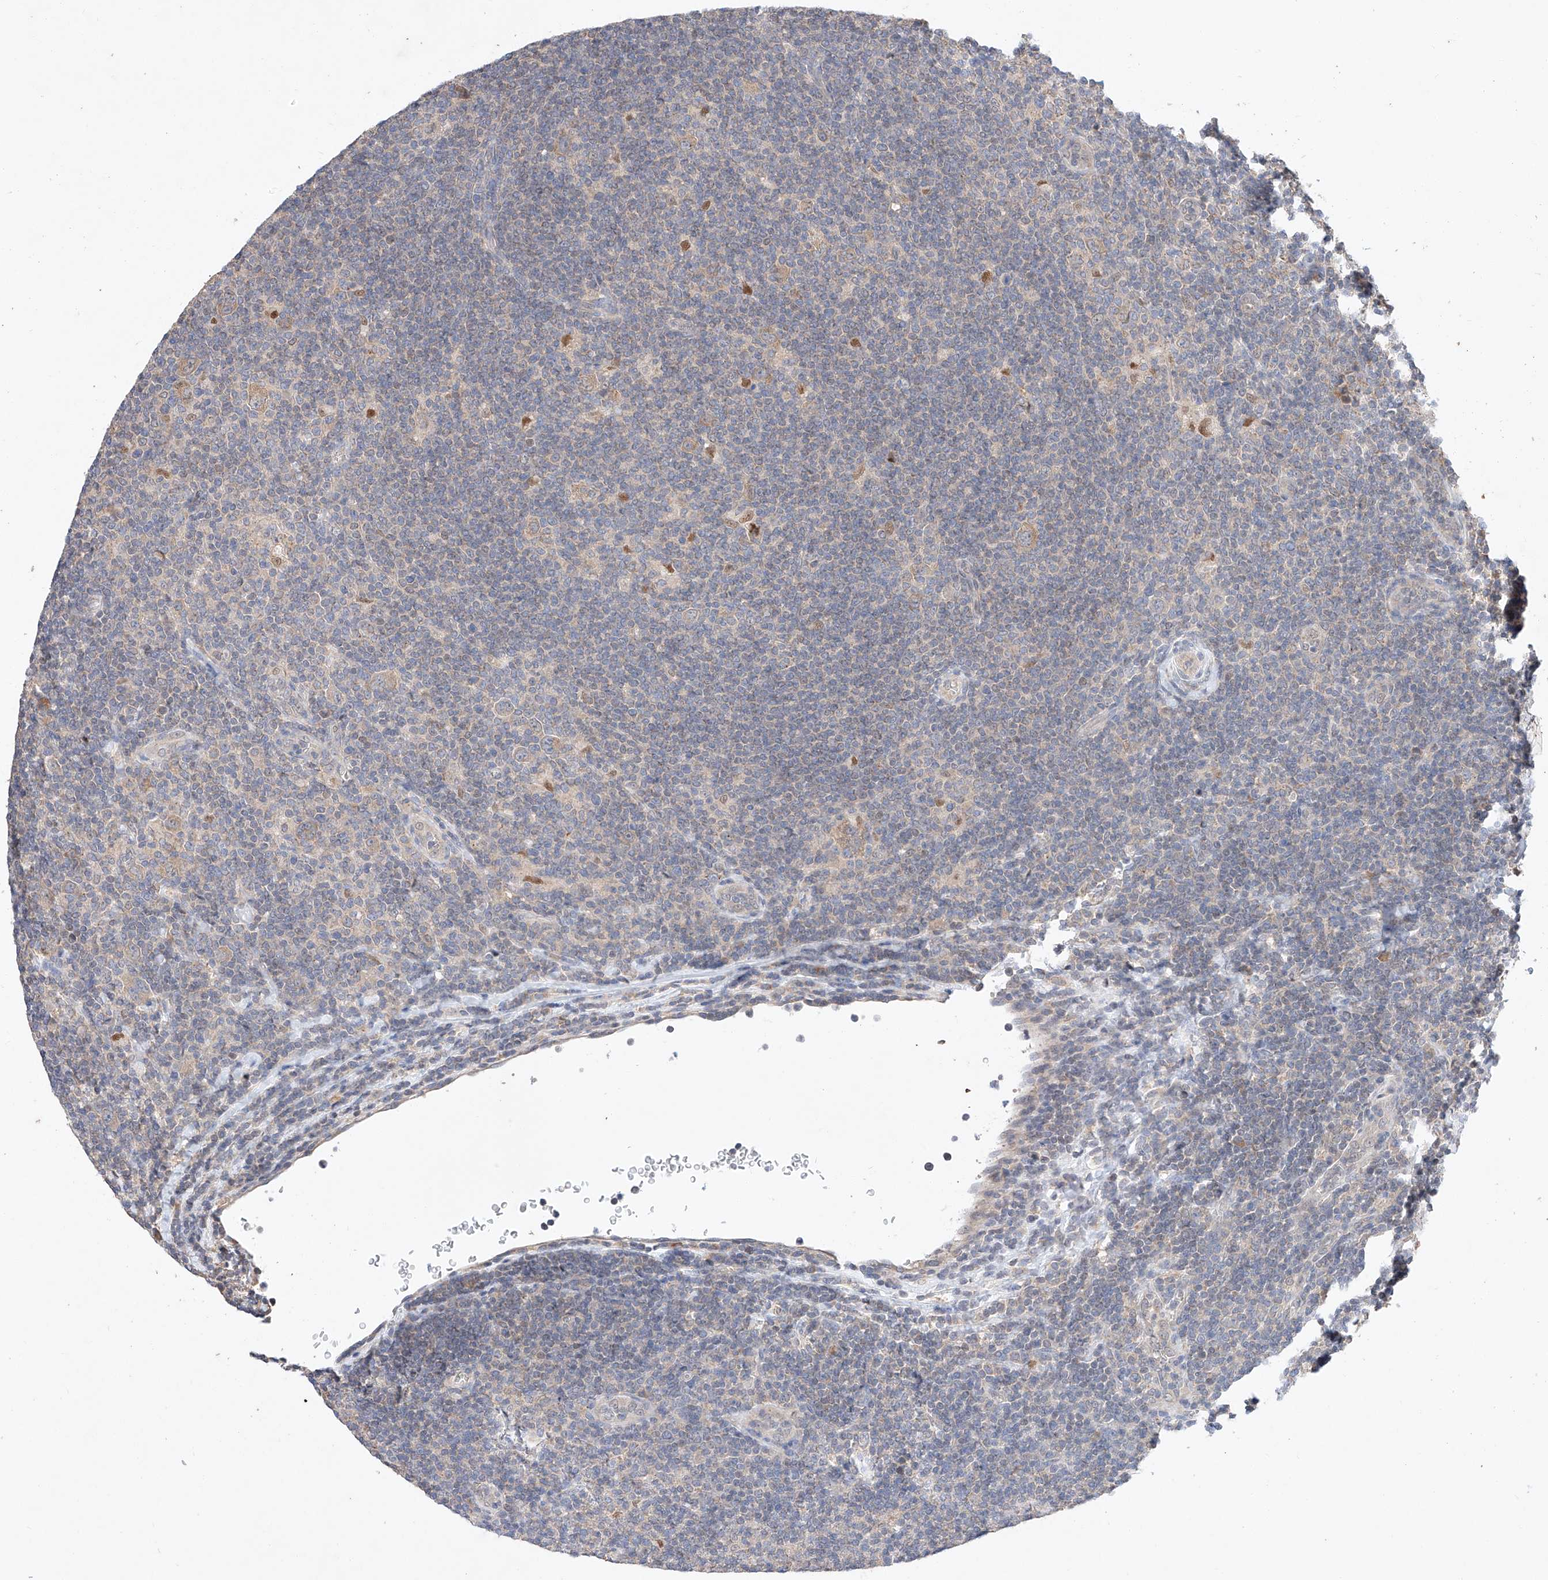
{"staining": {"intensity": "weak", "quantity": "25%-75%", "location": "cytoplasmic/membranous"}, "tissue": "lymphoma", "cell_type": "Tumor cells", "image_type": "cancer", "snomed": [{"axis": "morphology", "description": "Hodgkin's disease, NOS"}, {"axis": "topography", "description": "Lymph node"}], "caption": "This is a photomicrograph of immunohistochemistry (IHC) staining of lymphoma, which shows weak positivity in the cytoplasmic/membranous of tumor cells.", "gene": "C6orf118", "patient": {"sex": "female", "age": 57}}